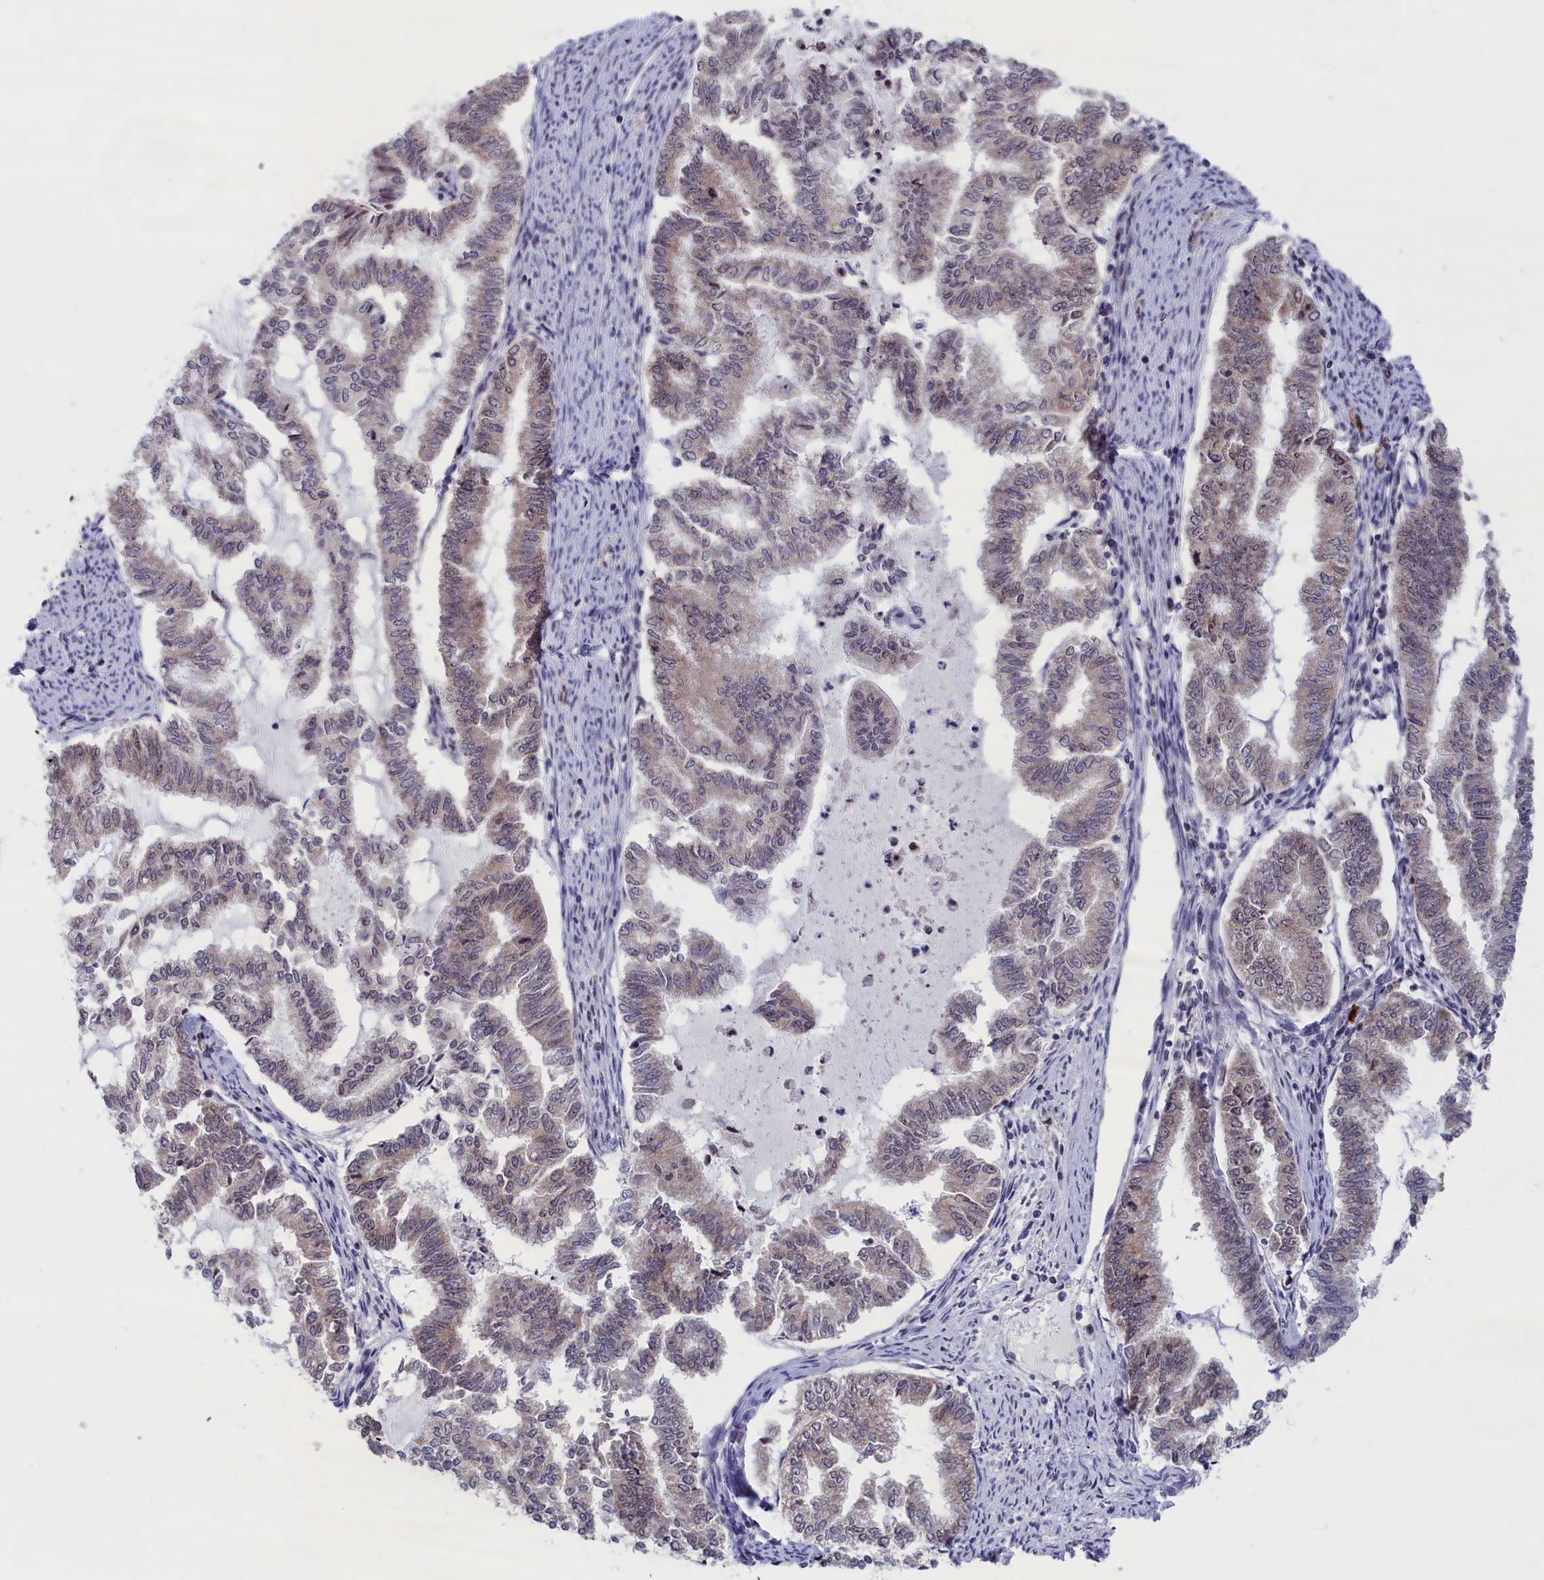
{"staining": {"intensity": "weak", "quantity": "25%-75%", "location": "cytoplasmic/membranous,nuclear"}, "tissue": "endometrial cancer", "cell_type": "Tumor cells", "image_type": "cancer", "snomed": [{"axis": "morphology", "description": "Adenocarcinoma, NOS"}, {"axis": "topography", "description": "Endometrium"}], "caption": "IHC image of neoplastic tissue: endometrial adenocarcinoma stained using immunohistochemistry demonstrates low levels of weak protein expression localized specifically in the cytoplasmic/membranous and nuclear of tumor cells, appearing as a cytoplasmic/membranous and nuclear brown color.", "gene": "PPAN", "patient": {"sex": "female", "age": 79}}